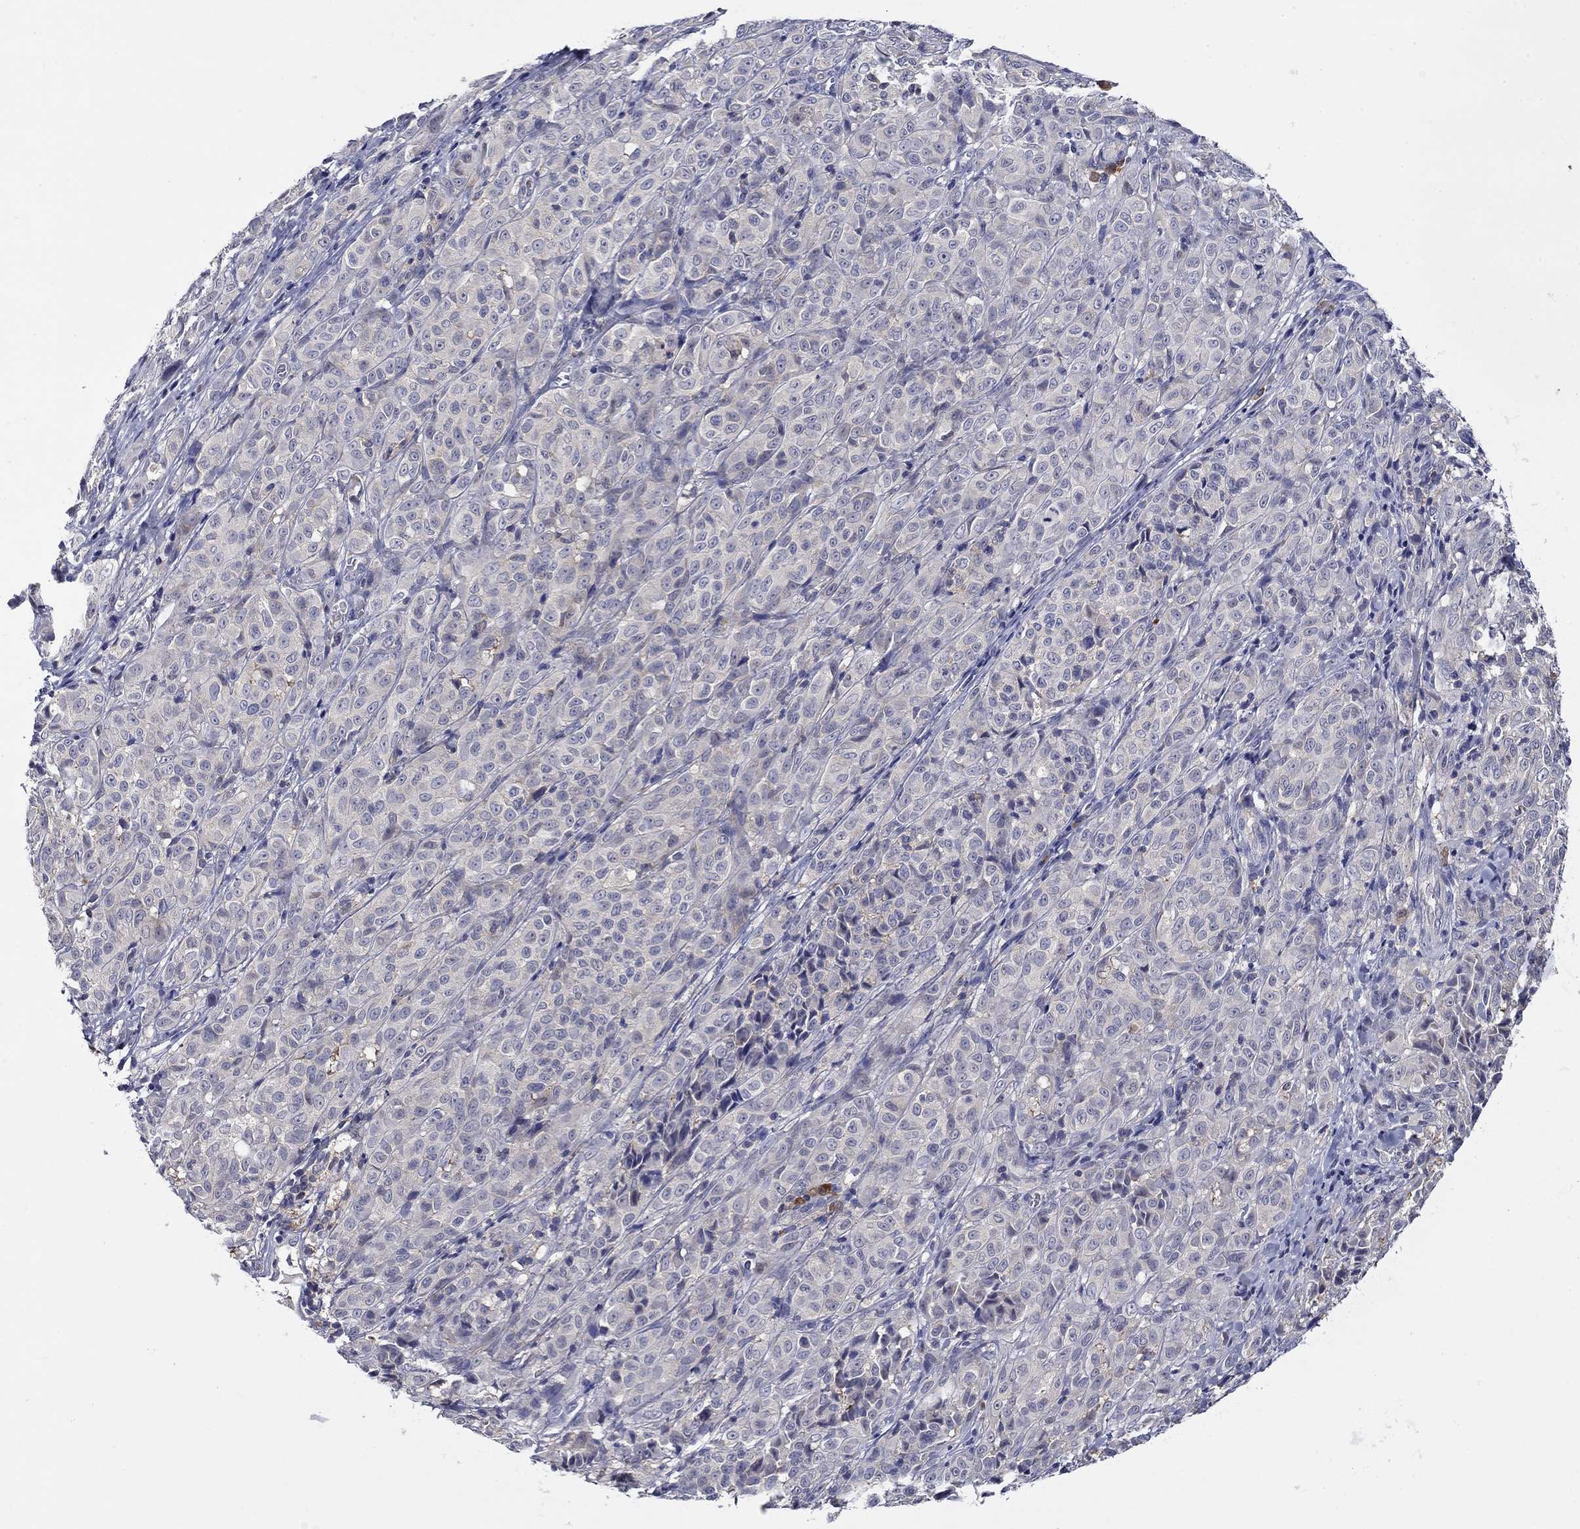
{"staining": {"intensity": "negative", "quantity": "none", "location": "none"}, "tissue": "melanoma", "cell_type": "Tumor cells", "image_type": "cancer", "snomed": [{"axis": "morphology", "description": "Malignant melanoma, NOS"}, {"axis": "topography", "description": "Skin"}], "caption": "Immunohistochemistry (IHC) of melanoma demonstrates no staining in tumor cells.", "gene": "POU2F2", "patient": {"sex": "male", "age": 89}}